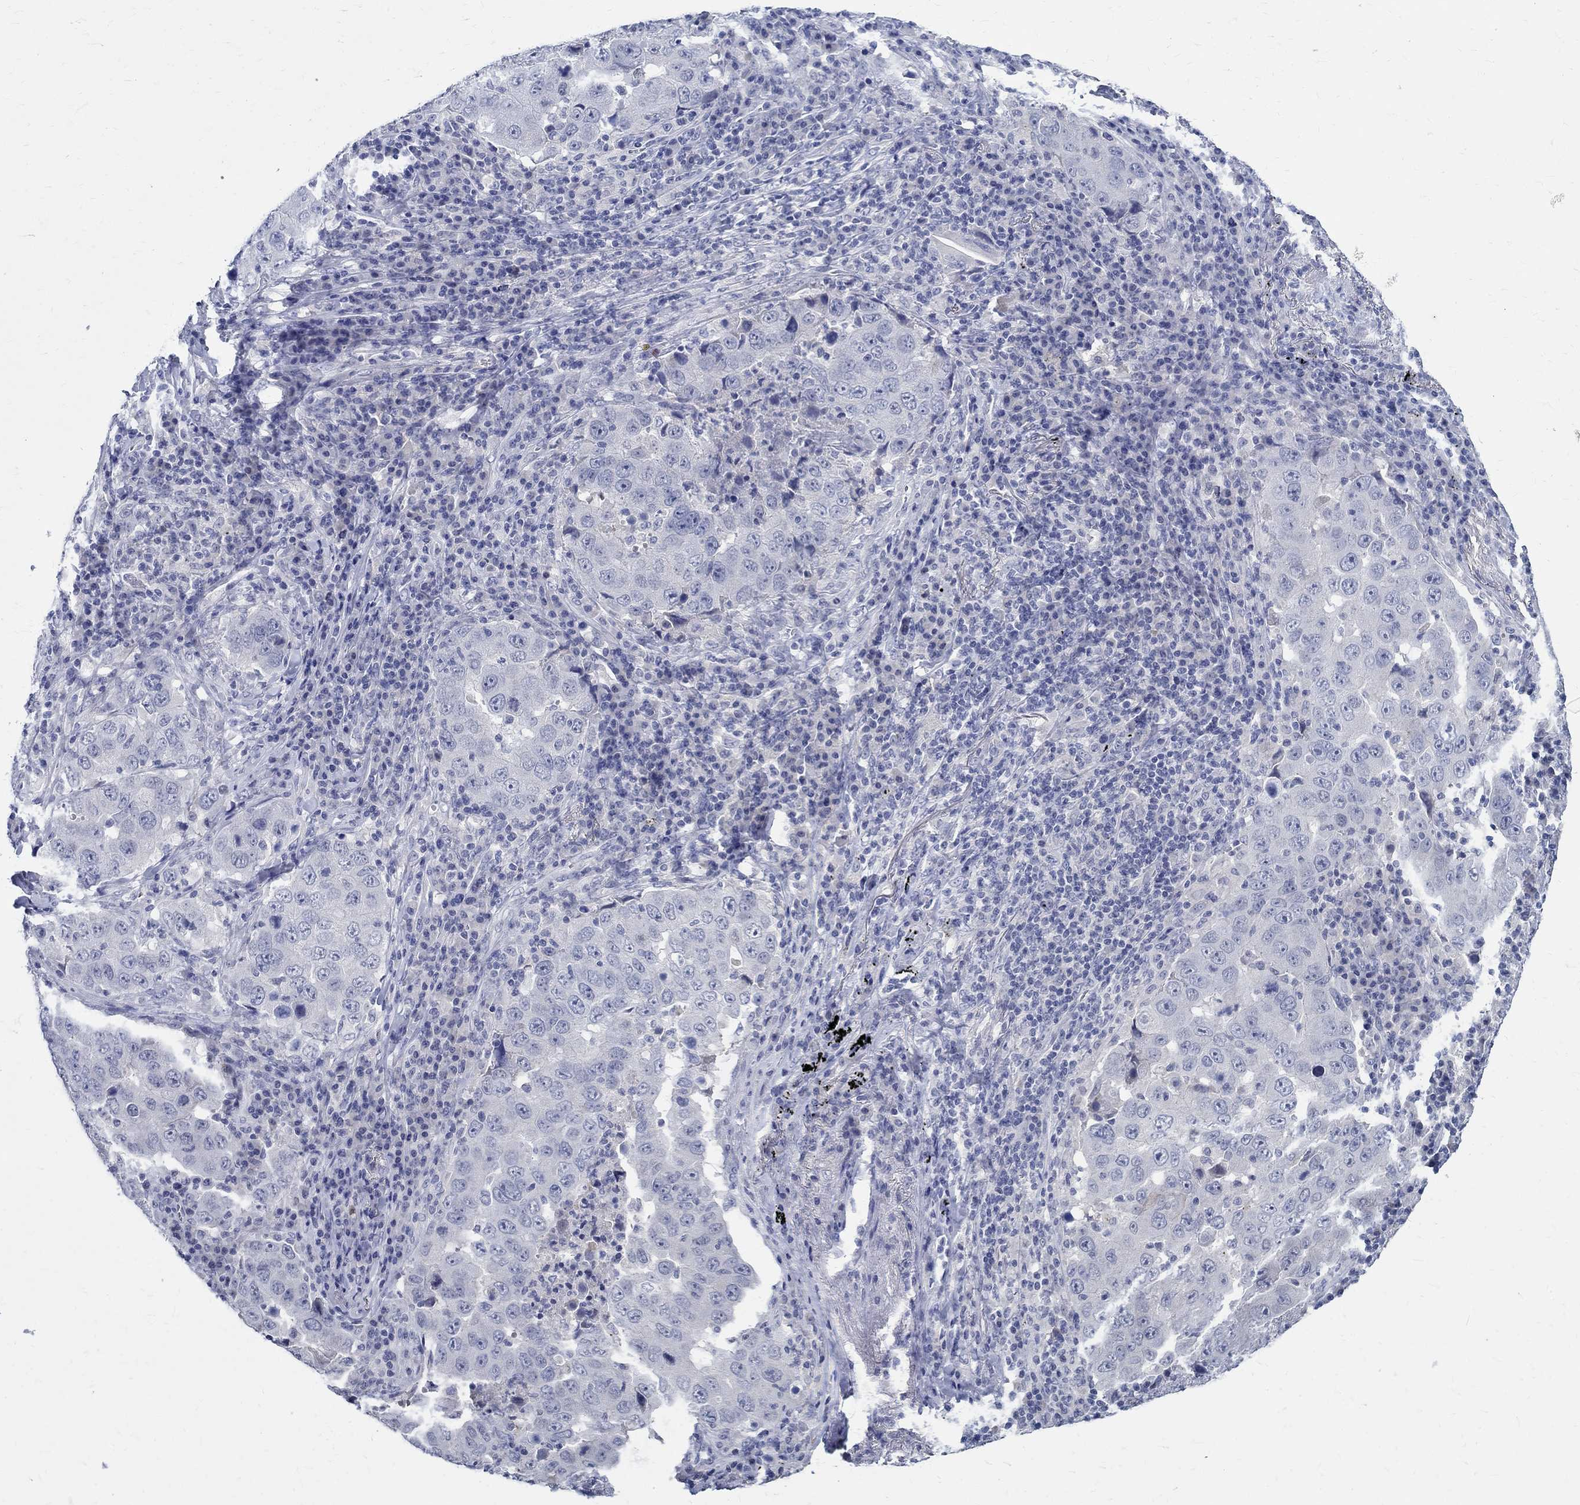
{"staining": {"intensity": "negative", "quantity": "none", "location": "none"}, "tissue": "lung cancer", "cell_type": "Tumor cells", "image_type": "cancer", "snomed": [{"axis": "morphology", "description": "Adenocarcinoma, NOS"}, {"axis": "topography", "description": "Lung"}], "caption": "This is an immunohistochemistry (IHC) histopathology image of human adenocarcinoma (lung). There is no staining in tumor cells.", "gene": "CETN1", "patient": {"sex": "male", "age": 73}}